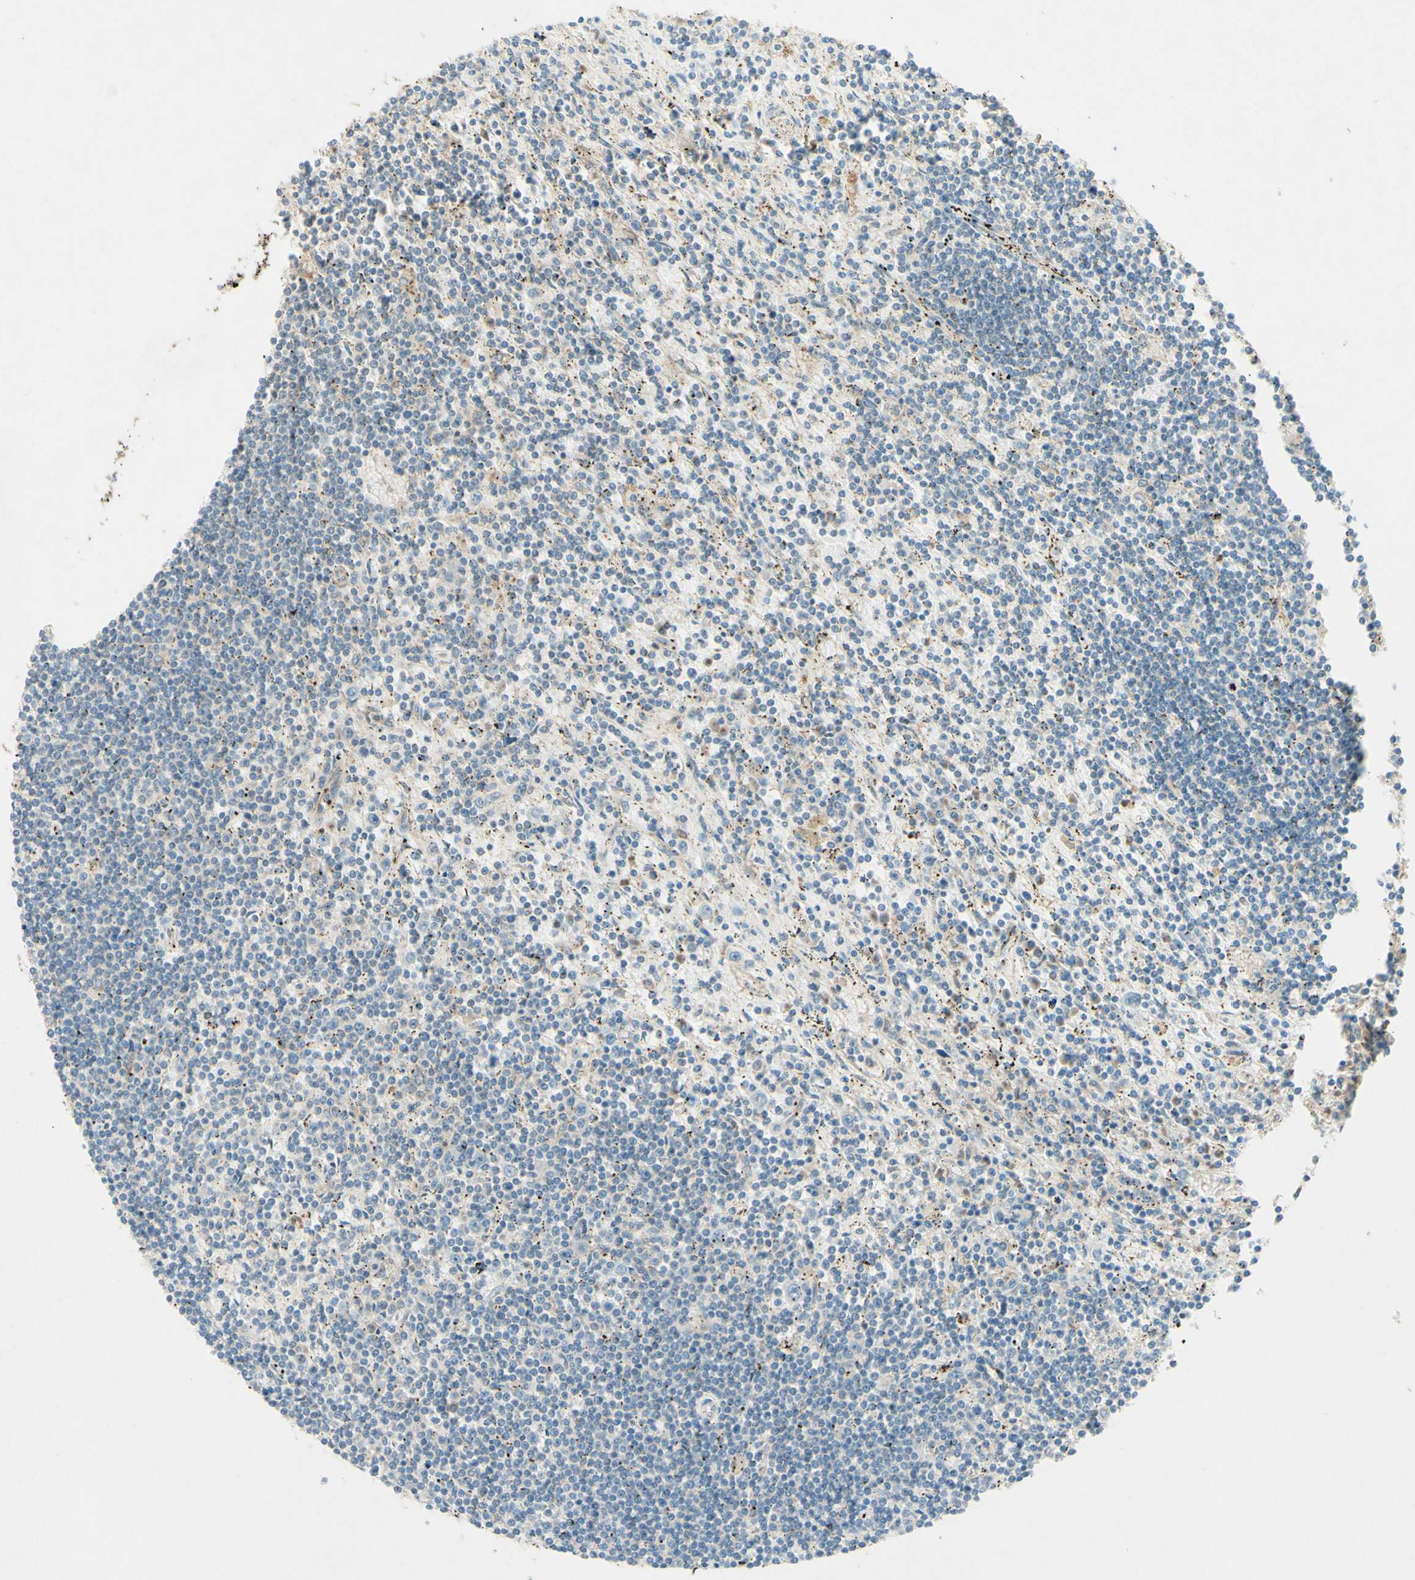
{"staining": {"intensity": "negative", "quantity": "none", "location": "none"}, "tissue": "lymphoma", "cell_type": "Tumor cells", "image_type": "cancer", "snomed": [{"axis": "morphology", "description": "Malignant lymphoma, non-Hodgkin's type, Low grade"}, {"axis": "topography", "description": "Spleen"}], "caption": "The histopathology image displays no staining of tumor cells in low-grade malignant lymphoma, non-Hodgkin's type. (DAB (3,3'-diaminobenzidine) IHC with hematoxylin counter stain).", "gene": "MTM1", "patient": {"sex": "male", "age": 76}}